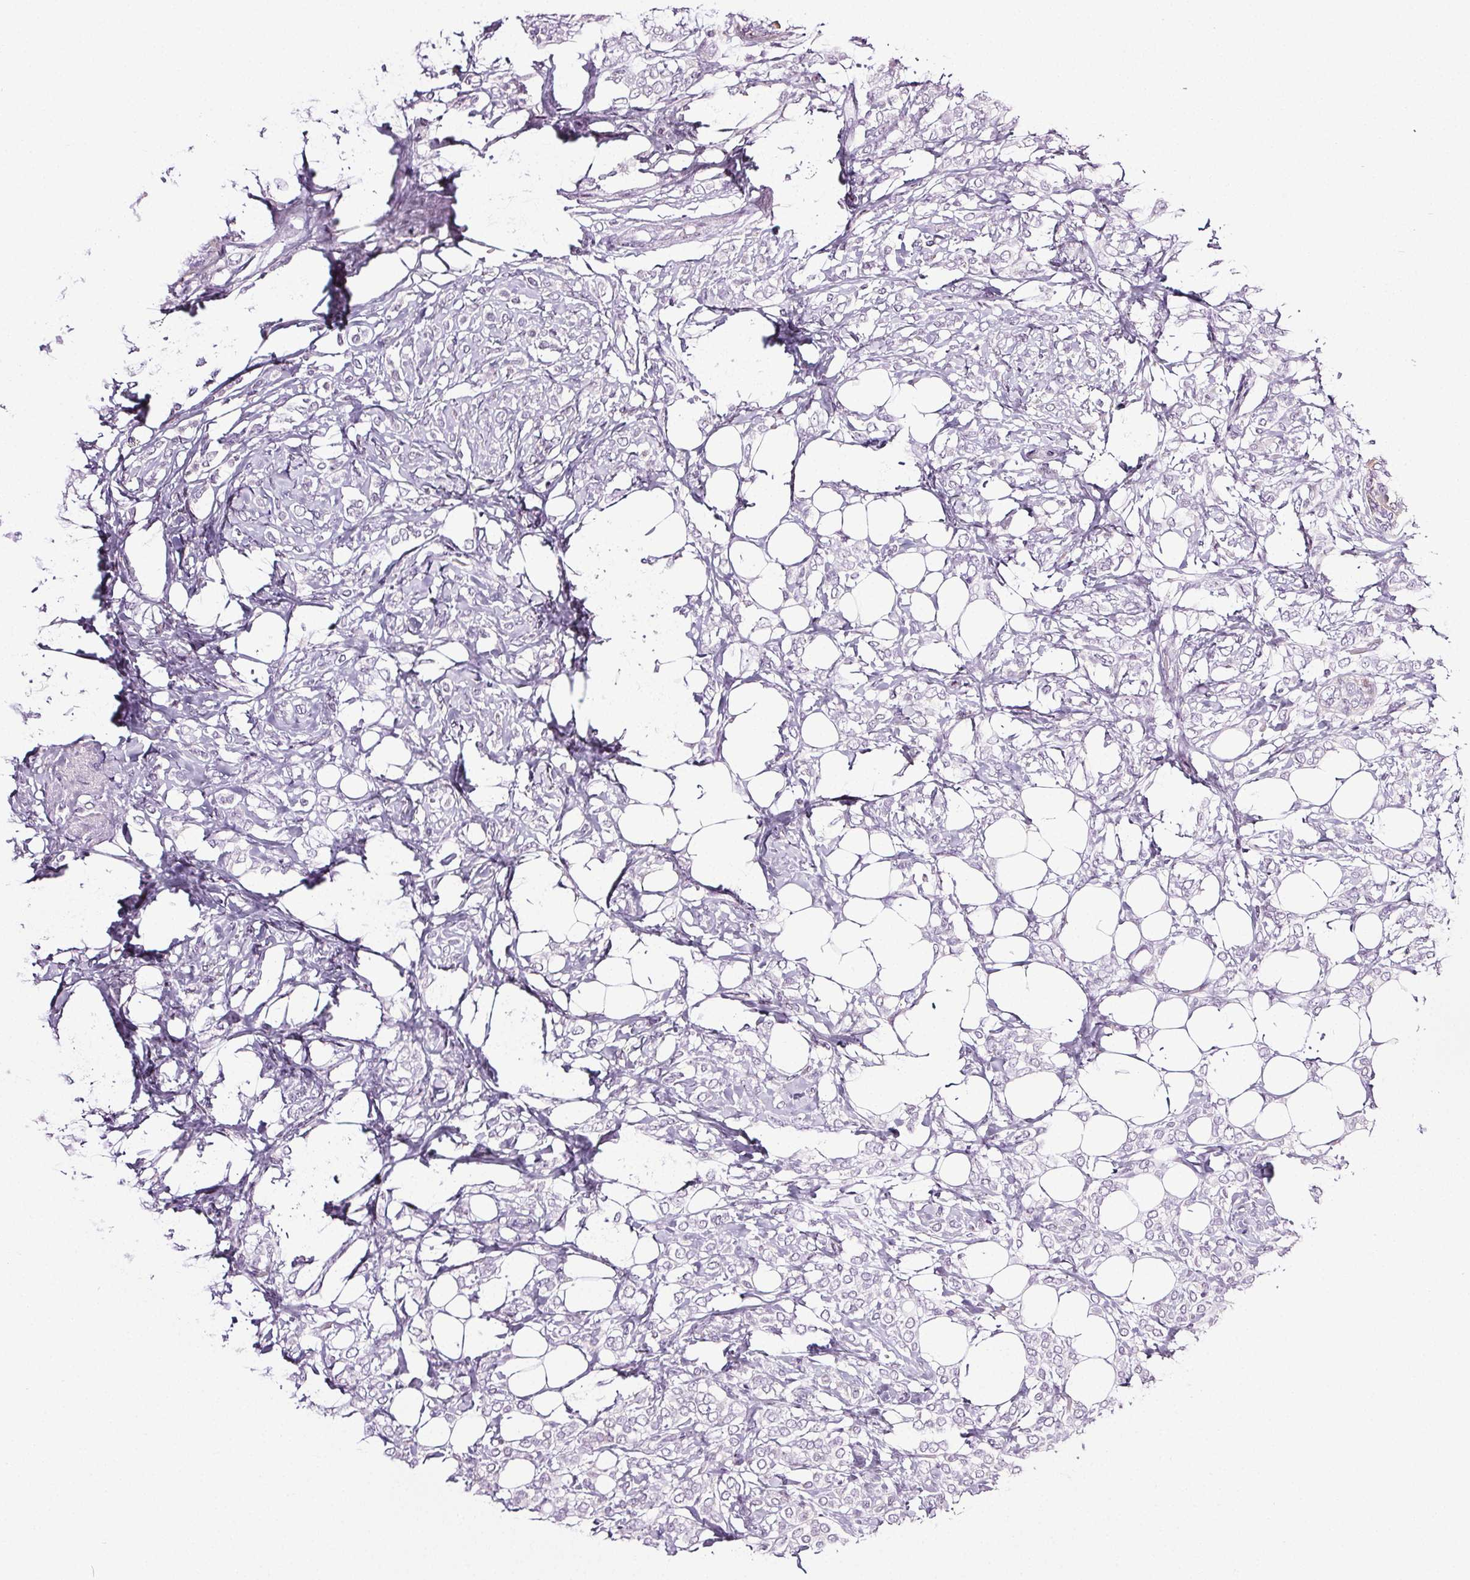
{"staining": {"intensity": "negative", "quantity": "none", "location": "none"}, "tissue": "breast cancer", "cell_type": "Tumor cells", "image_type": "cancer", "snomed": [{"axis": "morphology", "description": "Lobular carcinoma"}, {"axis": "topography", "description": "Breast"}], "caption": "Tumor cells are negative for protein expression in human breast cancer (lobular carcinoma).", "gene": "COL7A1", "patient": {"sex": "female", "age": 49}}